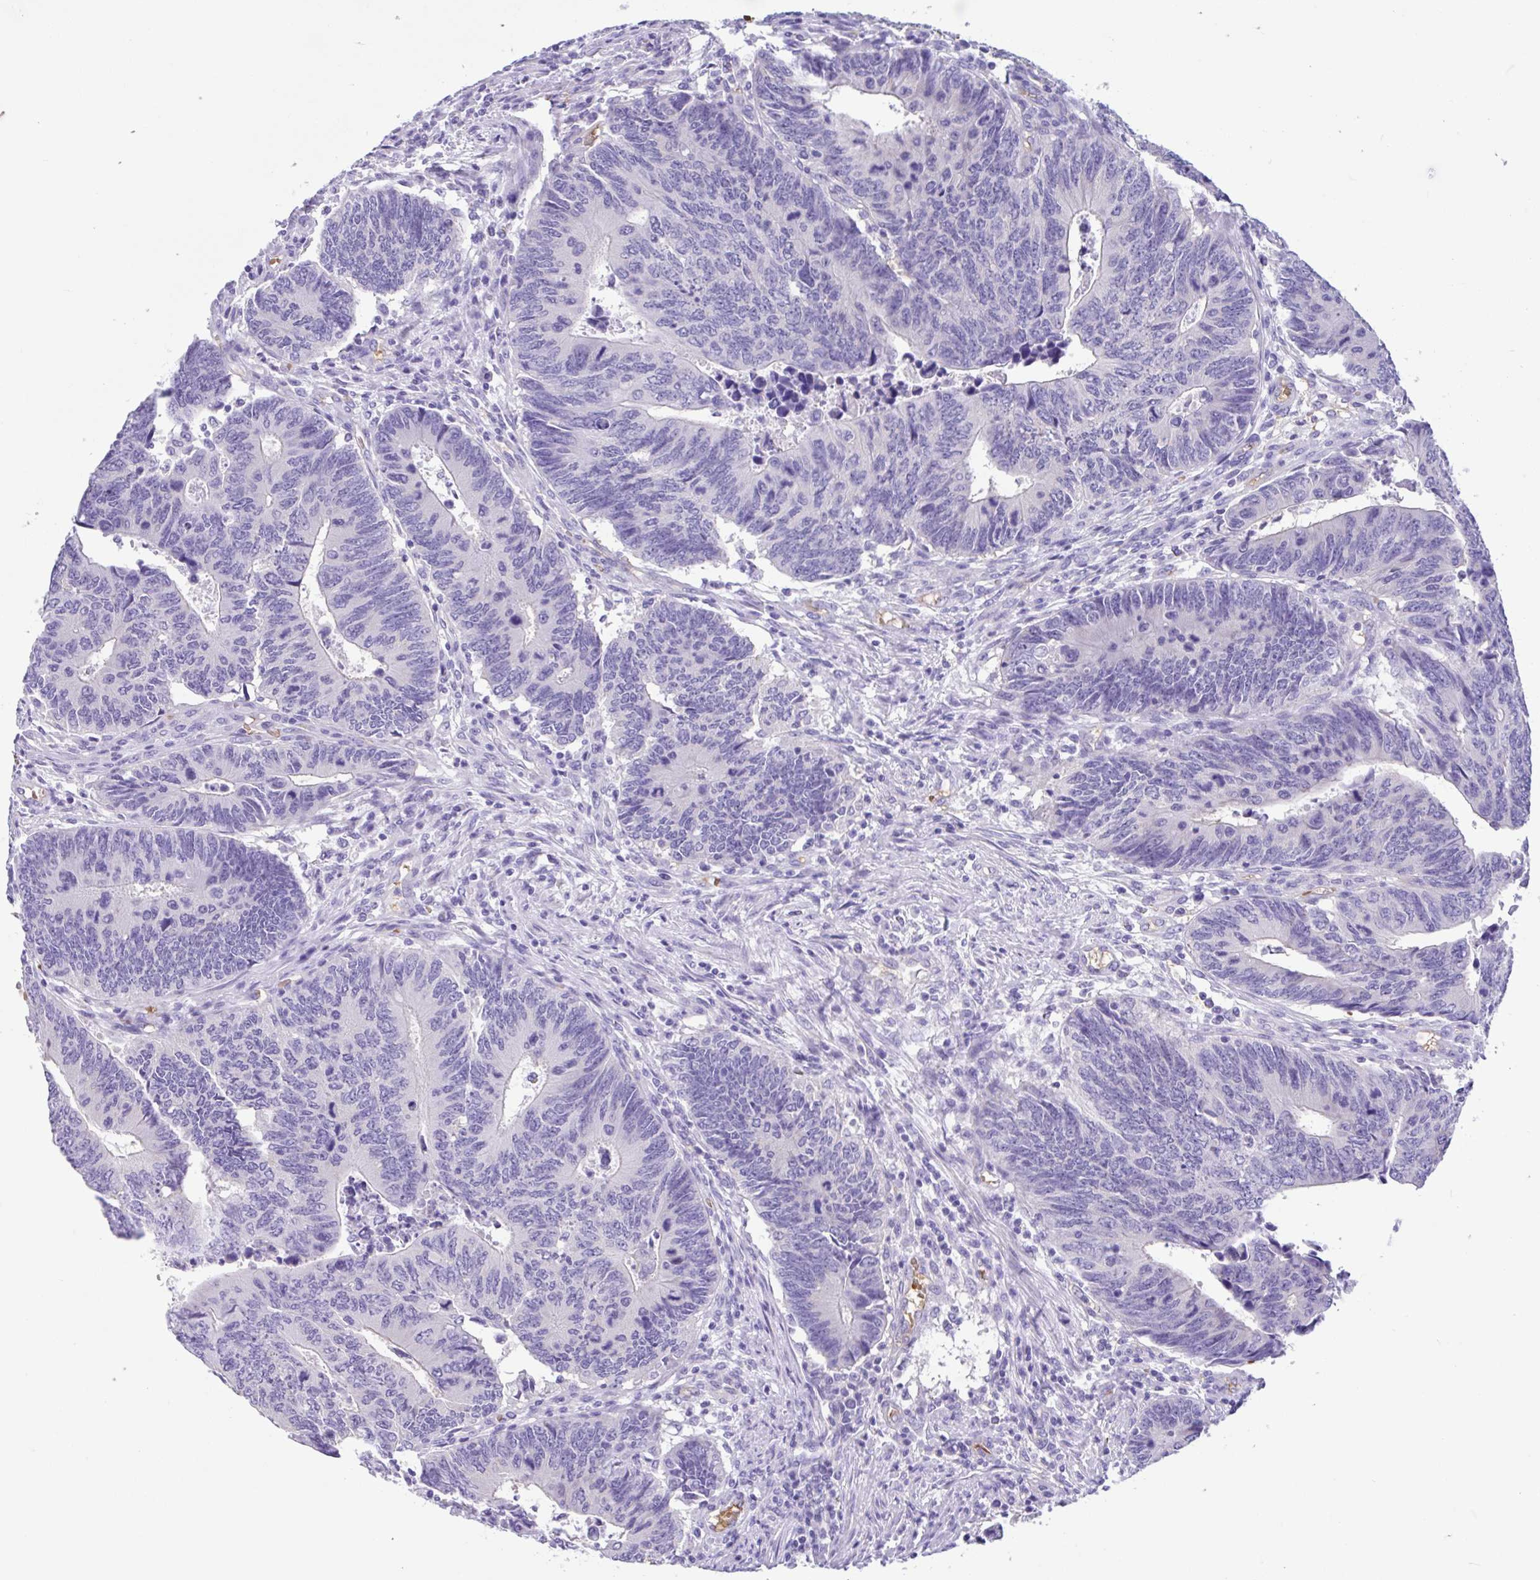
{"staining": {"intensity": "negative", "quantity": "none", "location": "none"}, "tissue": "colorectal cancer", "cell_type": "Tumor cells", "image_type": "cancer", "snomed": [{"axis": "morphology", "description": "Adenocarcinoma, NOS"}, {"axis": "topography", "description": "Colon"}], "caption": "Immunohistochemical staining of colorectal cancer (adenocarcinoma) shows no significant expression in tumor cells. (Brightfield microscopy of DAB IHC at high magnification).", "gene": "TMEM79", "patient": {"sex": "male", "age": 87}}